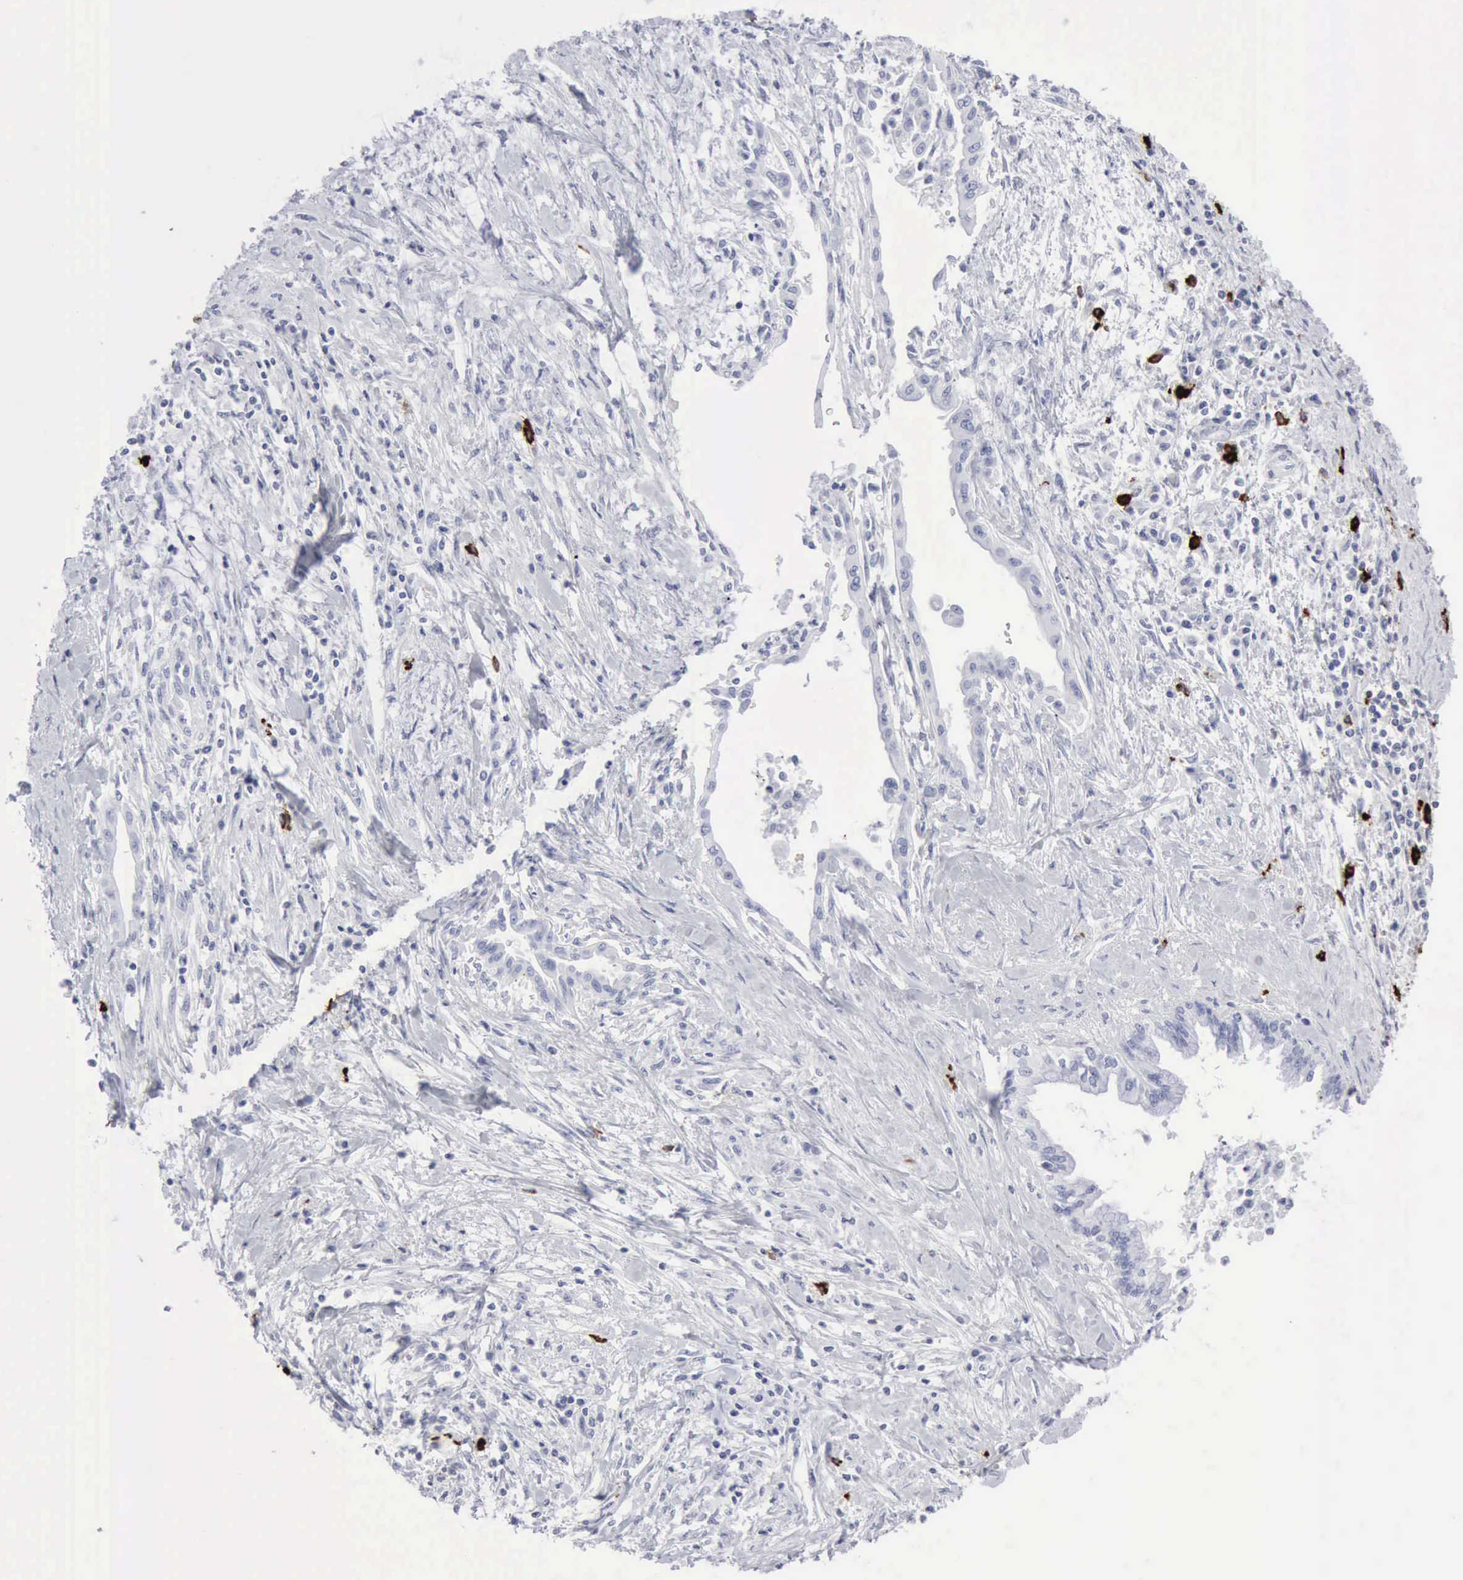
{"staining": {"intensity": "negative", "quantity": "none", "location": "none"}, "tissue": "pancreatic cancer", "cell_type": "Tumor cells", "image_type": "cancer", "snomed": [{"axis": "morphology", "description": "Adenocarcinoma, NOS"}, {"axis": "topography", "description": "Pancreas"}], "caption": "This image is of adenocarcinoma (pancreatic) stained with IHC to label a protein in brown with the nuclei are counter-stained blue. There is no staining in tumor cells.", "gene": "CMA1", "patient": {"sex": "female", "age": 64}}